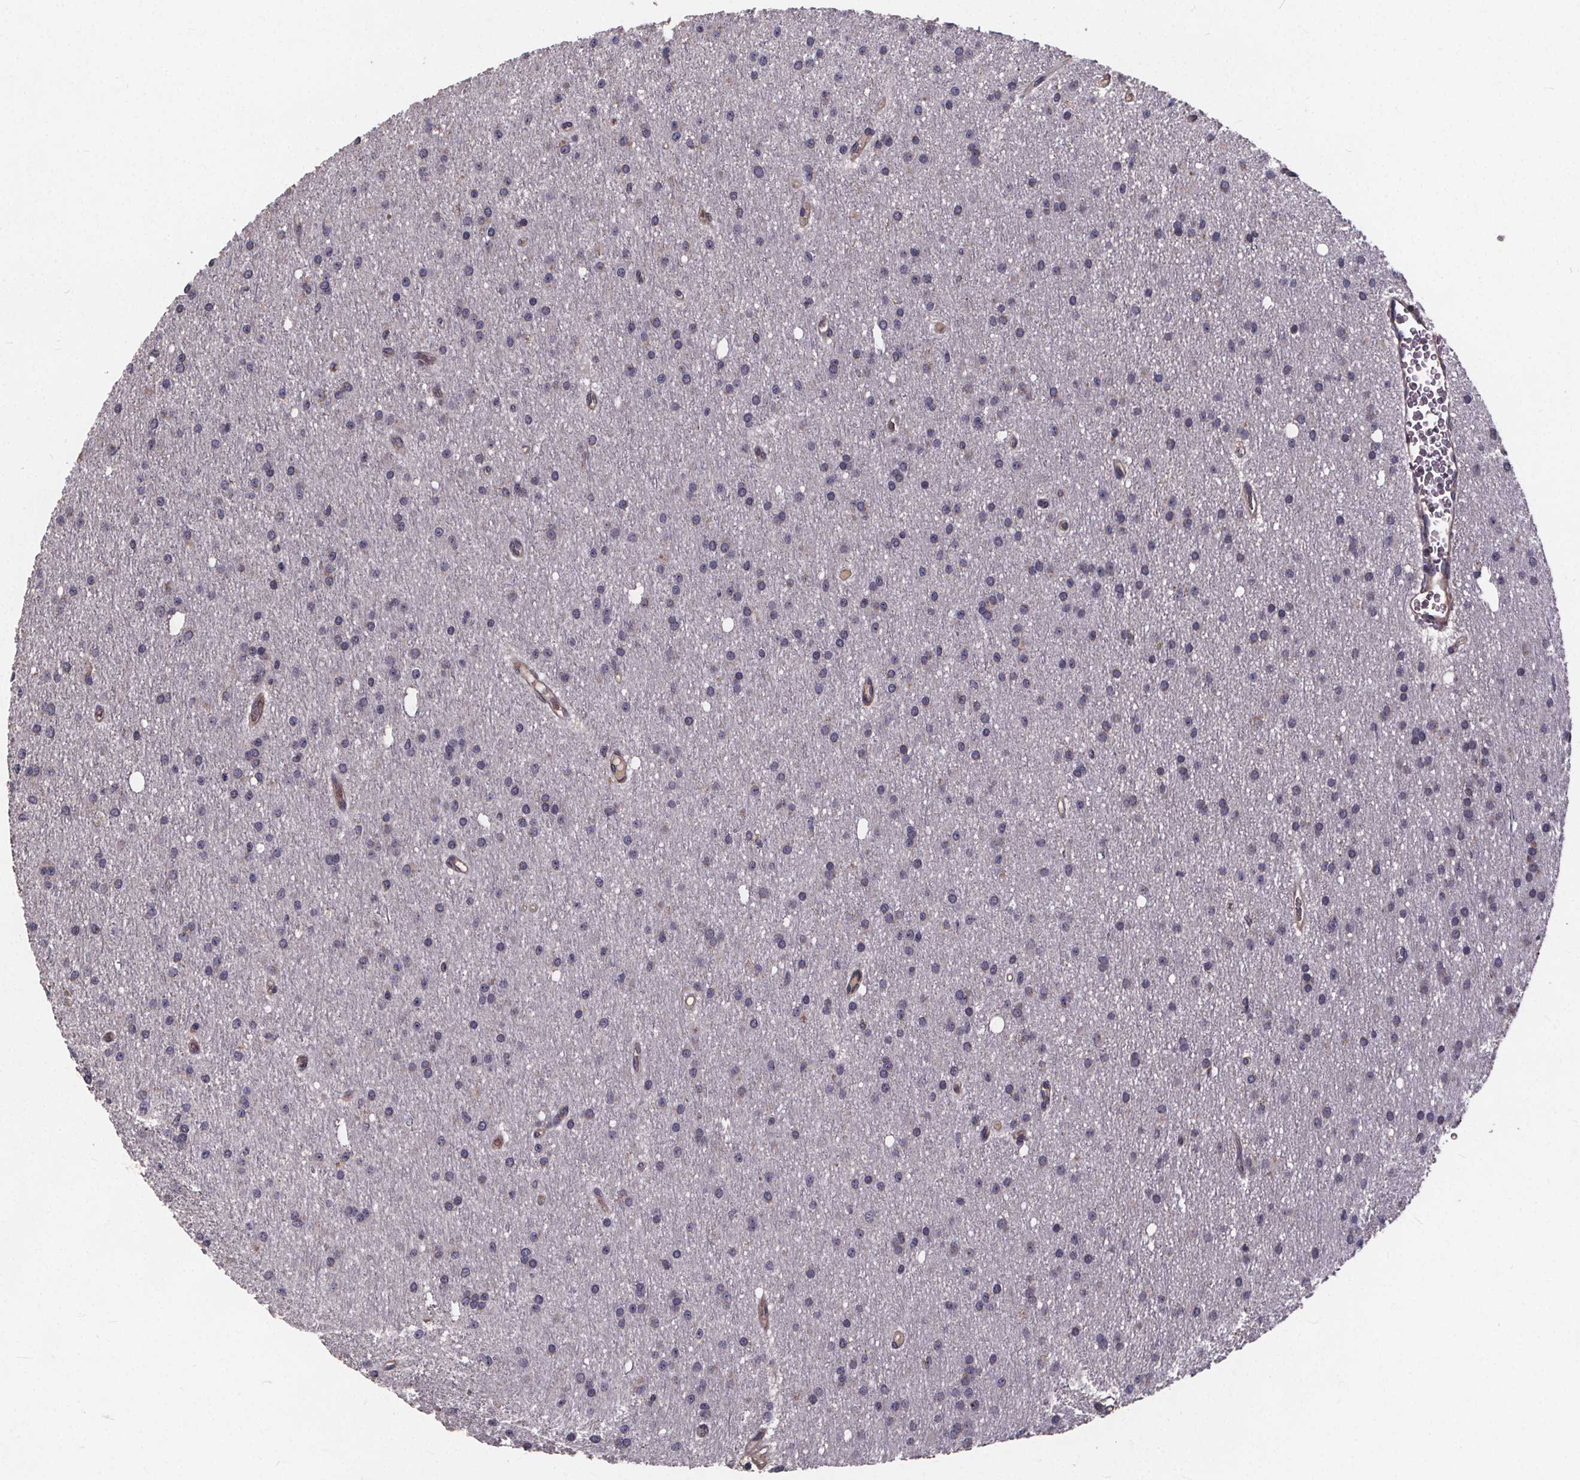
{"staining": {"intensity": "negative", "quantity": "none", "location": "none"}, "tissue": "glioma", "cell_type": "Tumor cells", "image_type": "cancer", "snomed": [{"axis": "morphology", "description": "Glioma, malignant, Low grade"}, {"axis": "topography", "description": "Brain"}], "caption": "Malignant glioma (low-grade) was stained to show a protein in brown. There is no significant staining in tumor cells. The staining is performed using DAB brown chromogen with nuclei counter-stained in using hematoxylin.", "gene": "YME1L1", "patient": {"sex": "male", "age": 27}}